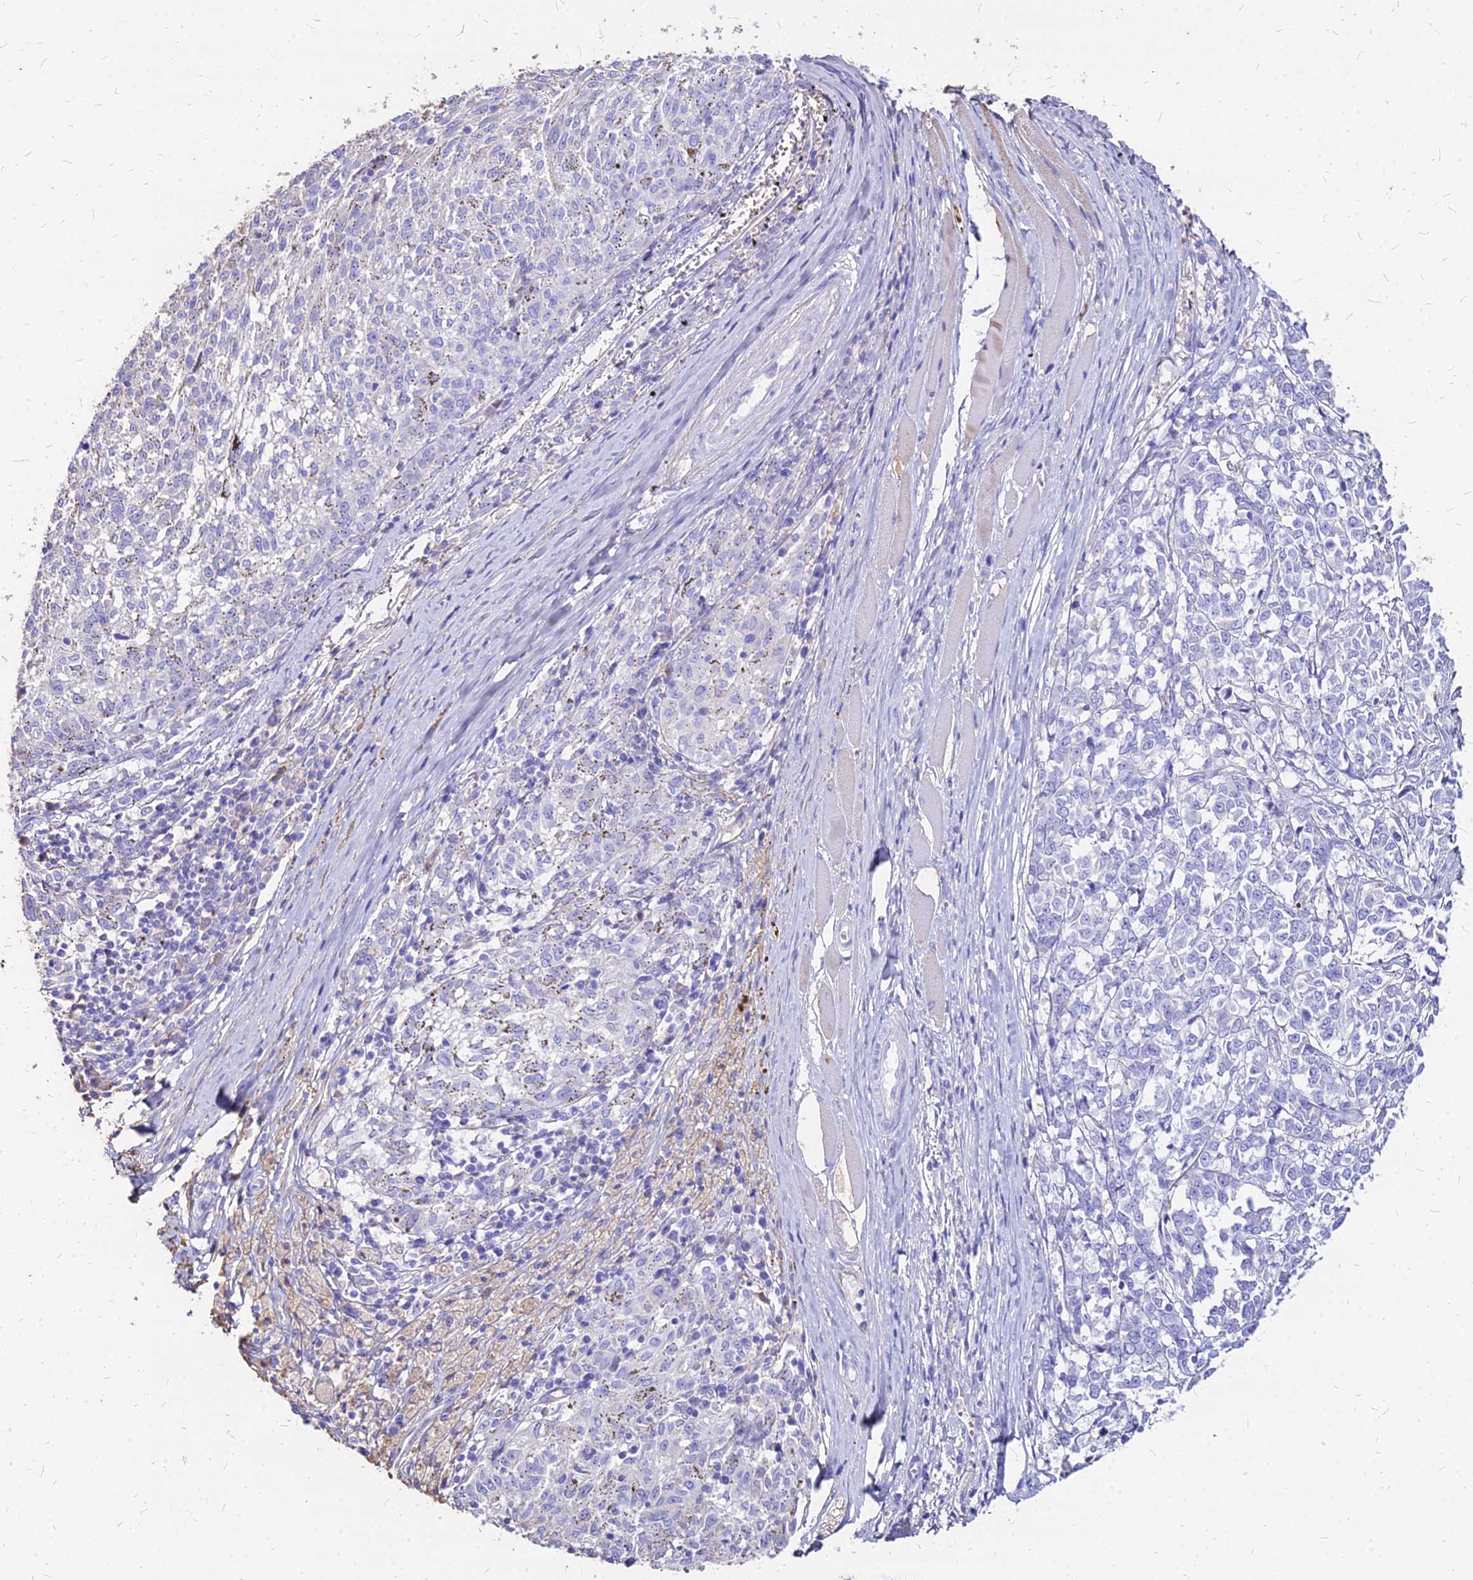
{"staining": {"intensity": "negative", "quantity": "none", "location": "none"}, "tissue": "melanoma", "cell_type": "Tumor cells", "image_type": "cancer", "snomed": [{"axis": "morphology", "description": "Malignant melanoma, NOS"}, {"axis": "topography", "description": "Skin"}], "caption": "Melanoma stained for a protein using immunohistochemistry (IHC) shows no positivity tumor cells.", "gene": "NME5", "patient": {"sex": "female", "age": 72}}